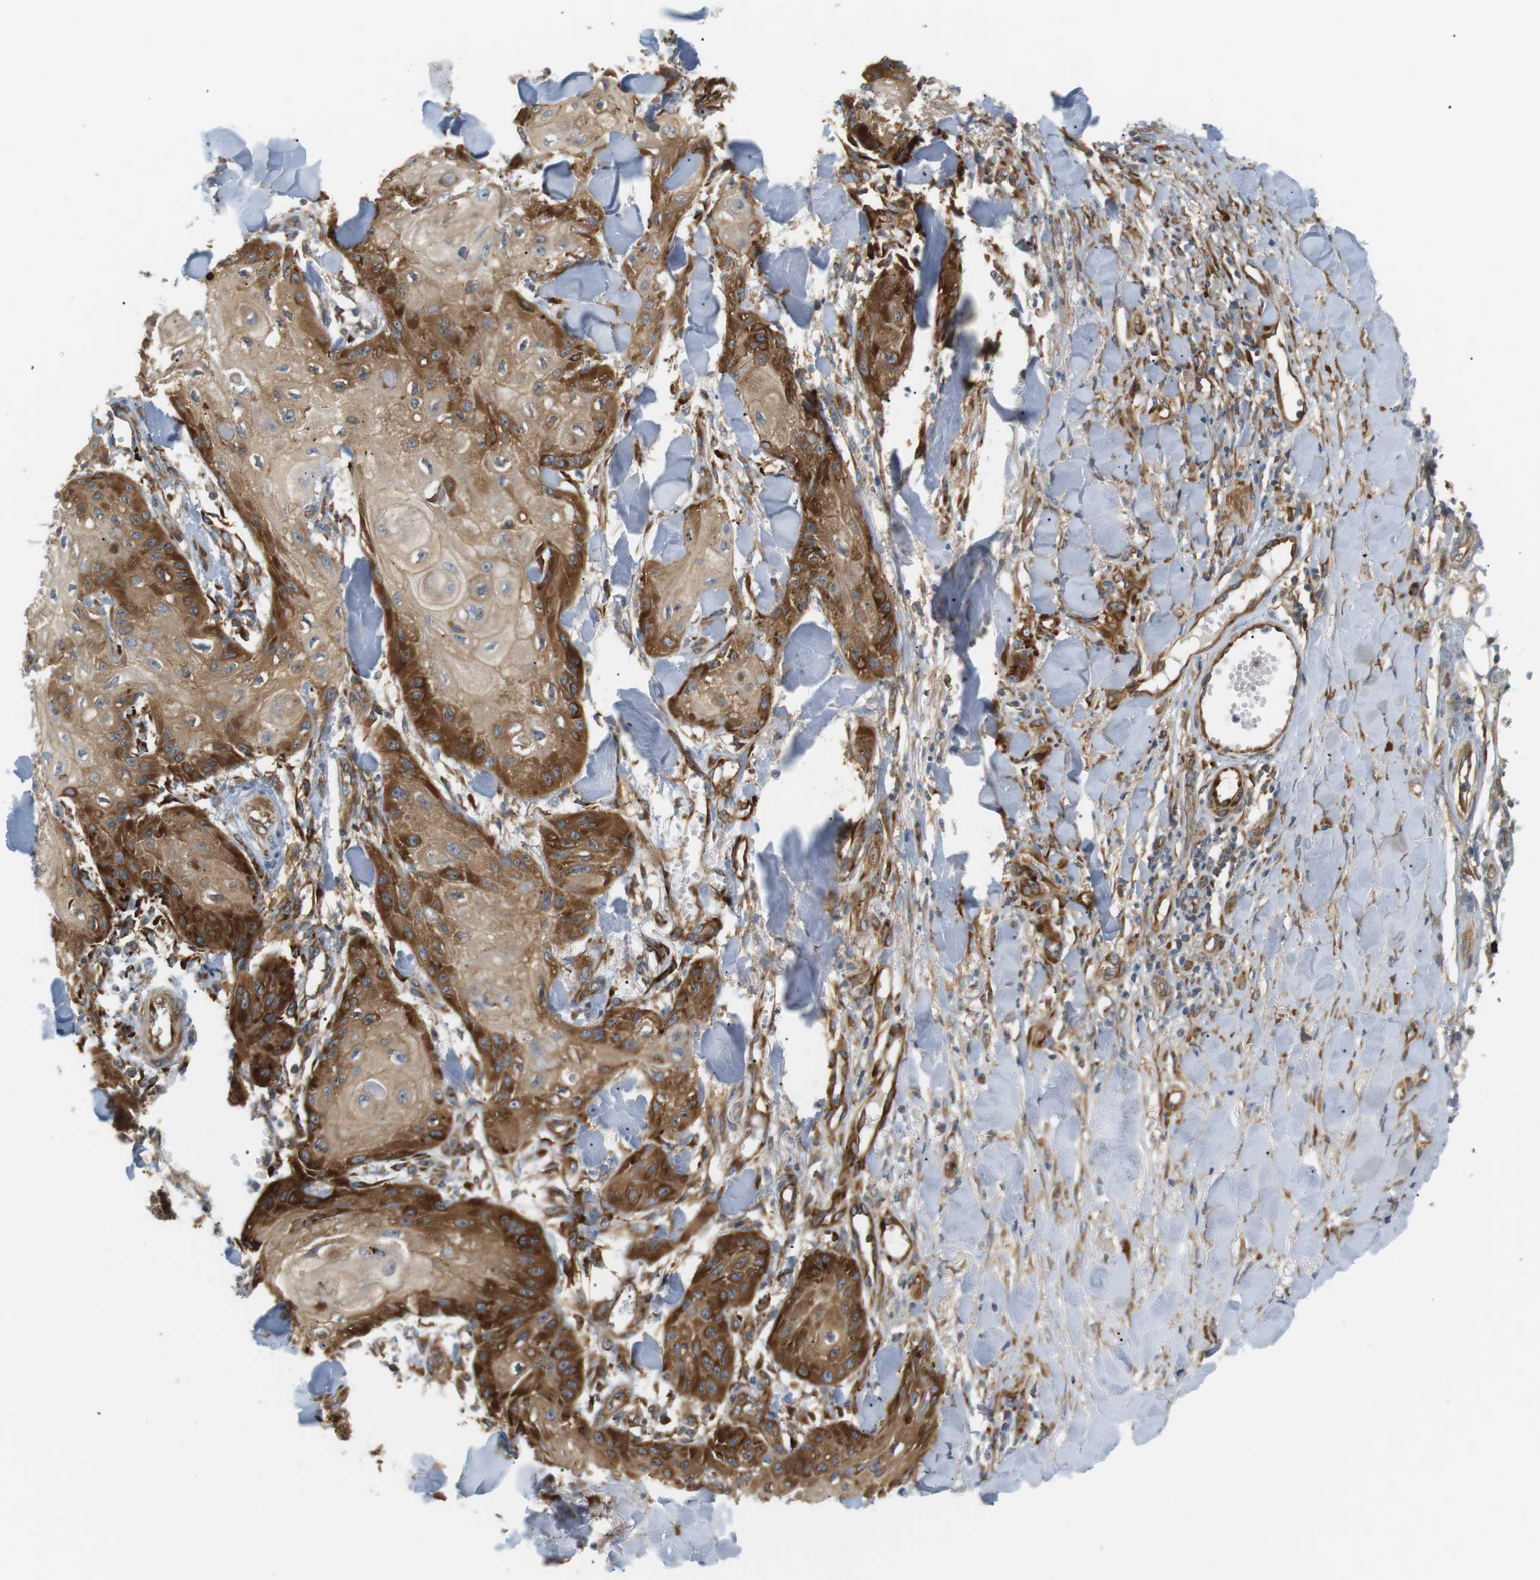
{"staining": {"intensity": "strong", "quantity": ">75%", "location": "cytoplasmic/membranous"}, "tissue": "skin cancer", "cell_type": "Tumor cells", "image_type": "cancer", "snomed": [{"axis": "morphology", "description": "Squamous cell carcinoma, NOS"}, {"axis": "topography", "description": "Skin"}], "caption": "The immunohistochemical stain labels strong cytoplasmic/membranous expression in tumor cells of skin cancer (squamous cell carcinoma) tissue. The staining is performed using DAB brown chromogen to label protein expression. The nuclei are counter-stained blue using hematoxylin.", "gene": "TMEM200A", "patient": {"sex": "male", "age": 74}}